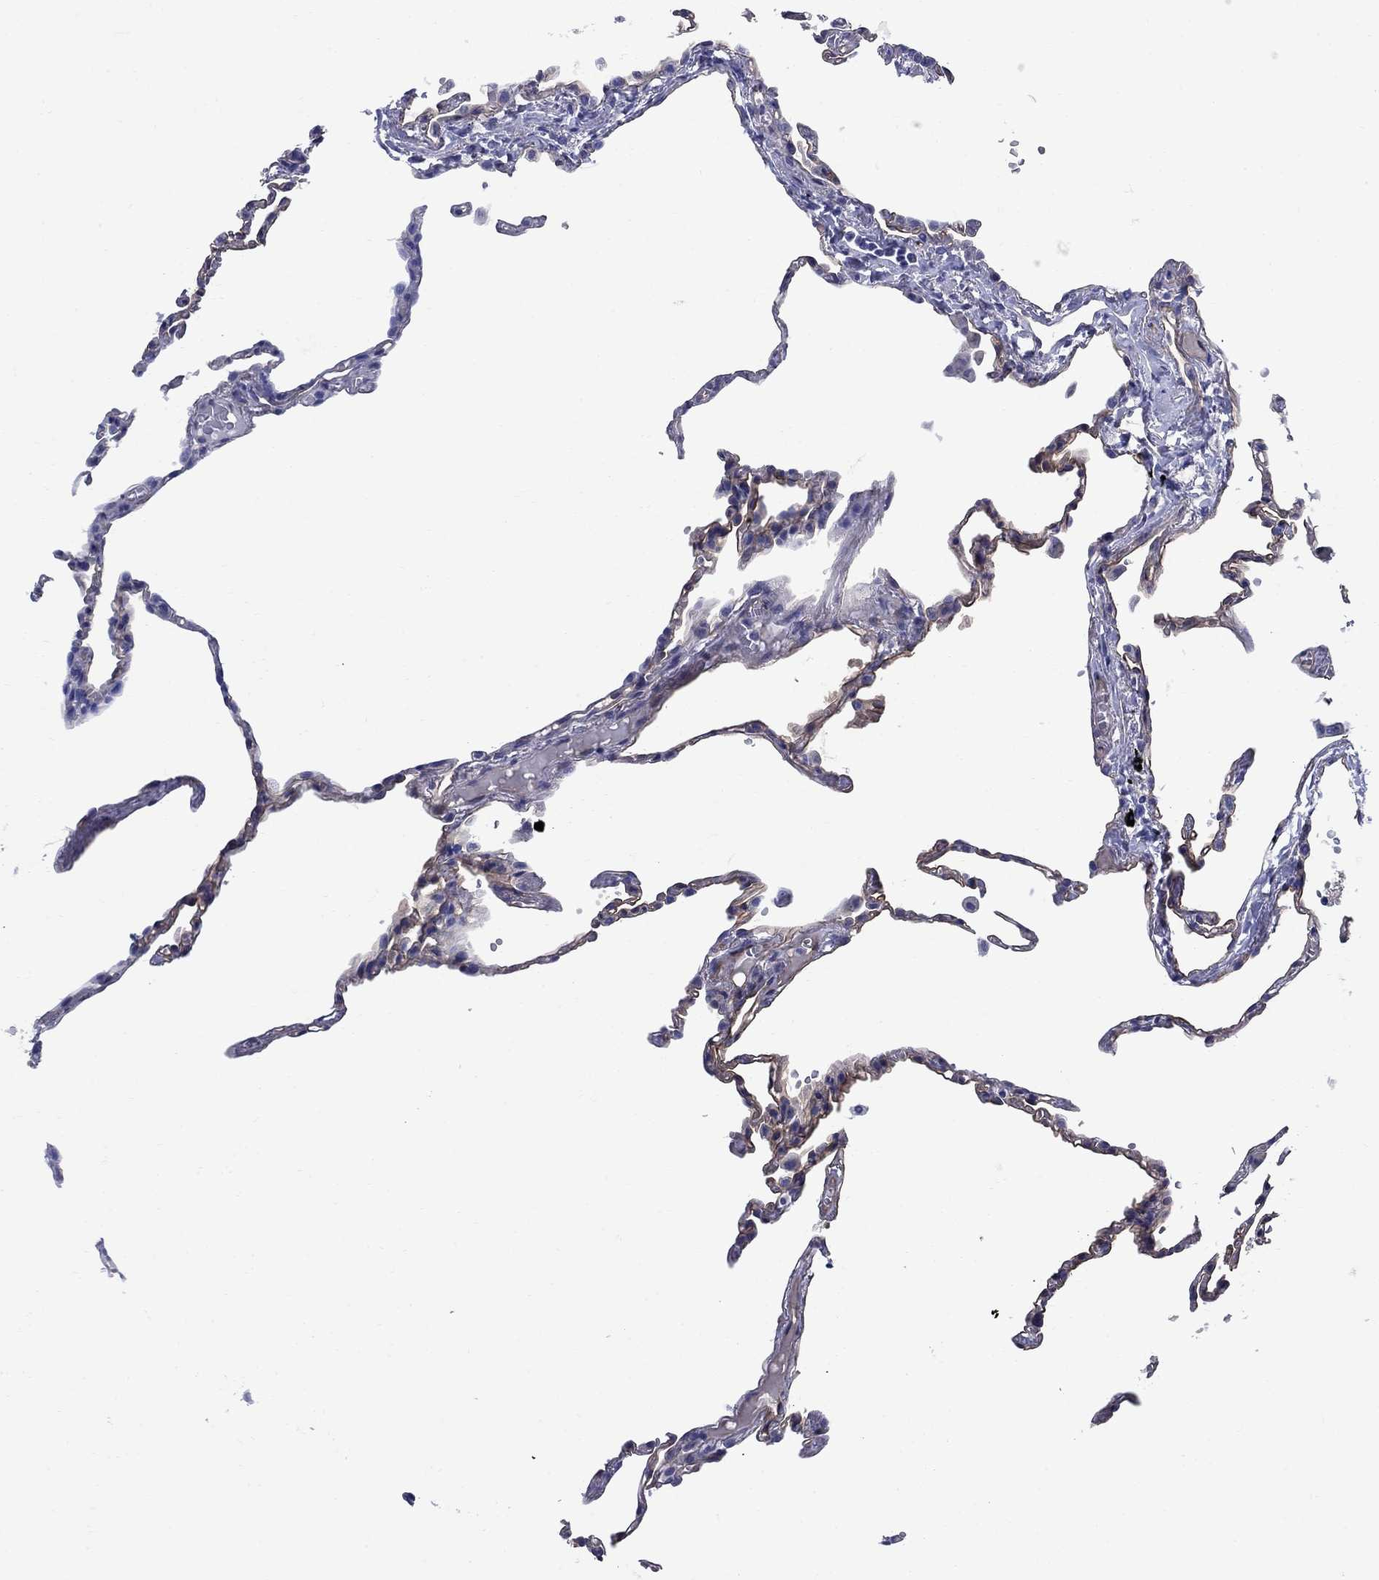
{"staining": {"intensity": "negative", "quantity": "none", "location": "none"}, "tissue": "lung", "cell_type": "Alveolar cells", "image_type": "normal", "snomed": [{"axis": "morphology", "description": "Normal tissue, NOS"}, {"axis": "topography", "description": "Lung"}], "caption": "Benign lung was stained to show a protein in brown. There is no significant expression in alveolar cells. (Immunohistochemistry (ihc), brightfield microscopy, high magnification).", "gene": "SMCP", "patient": {"sex": "male", "age": 78}}